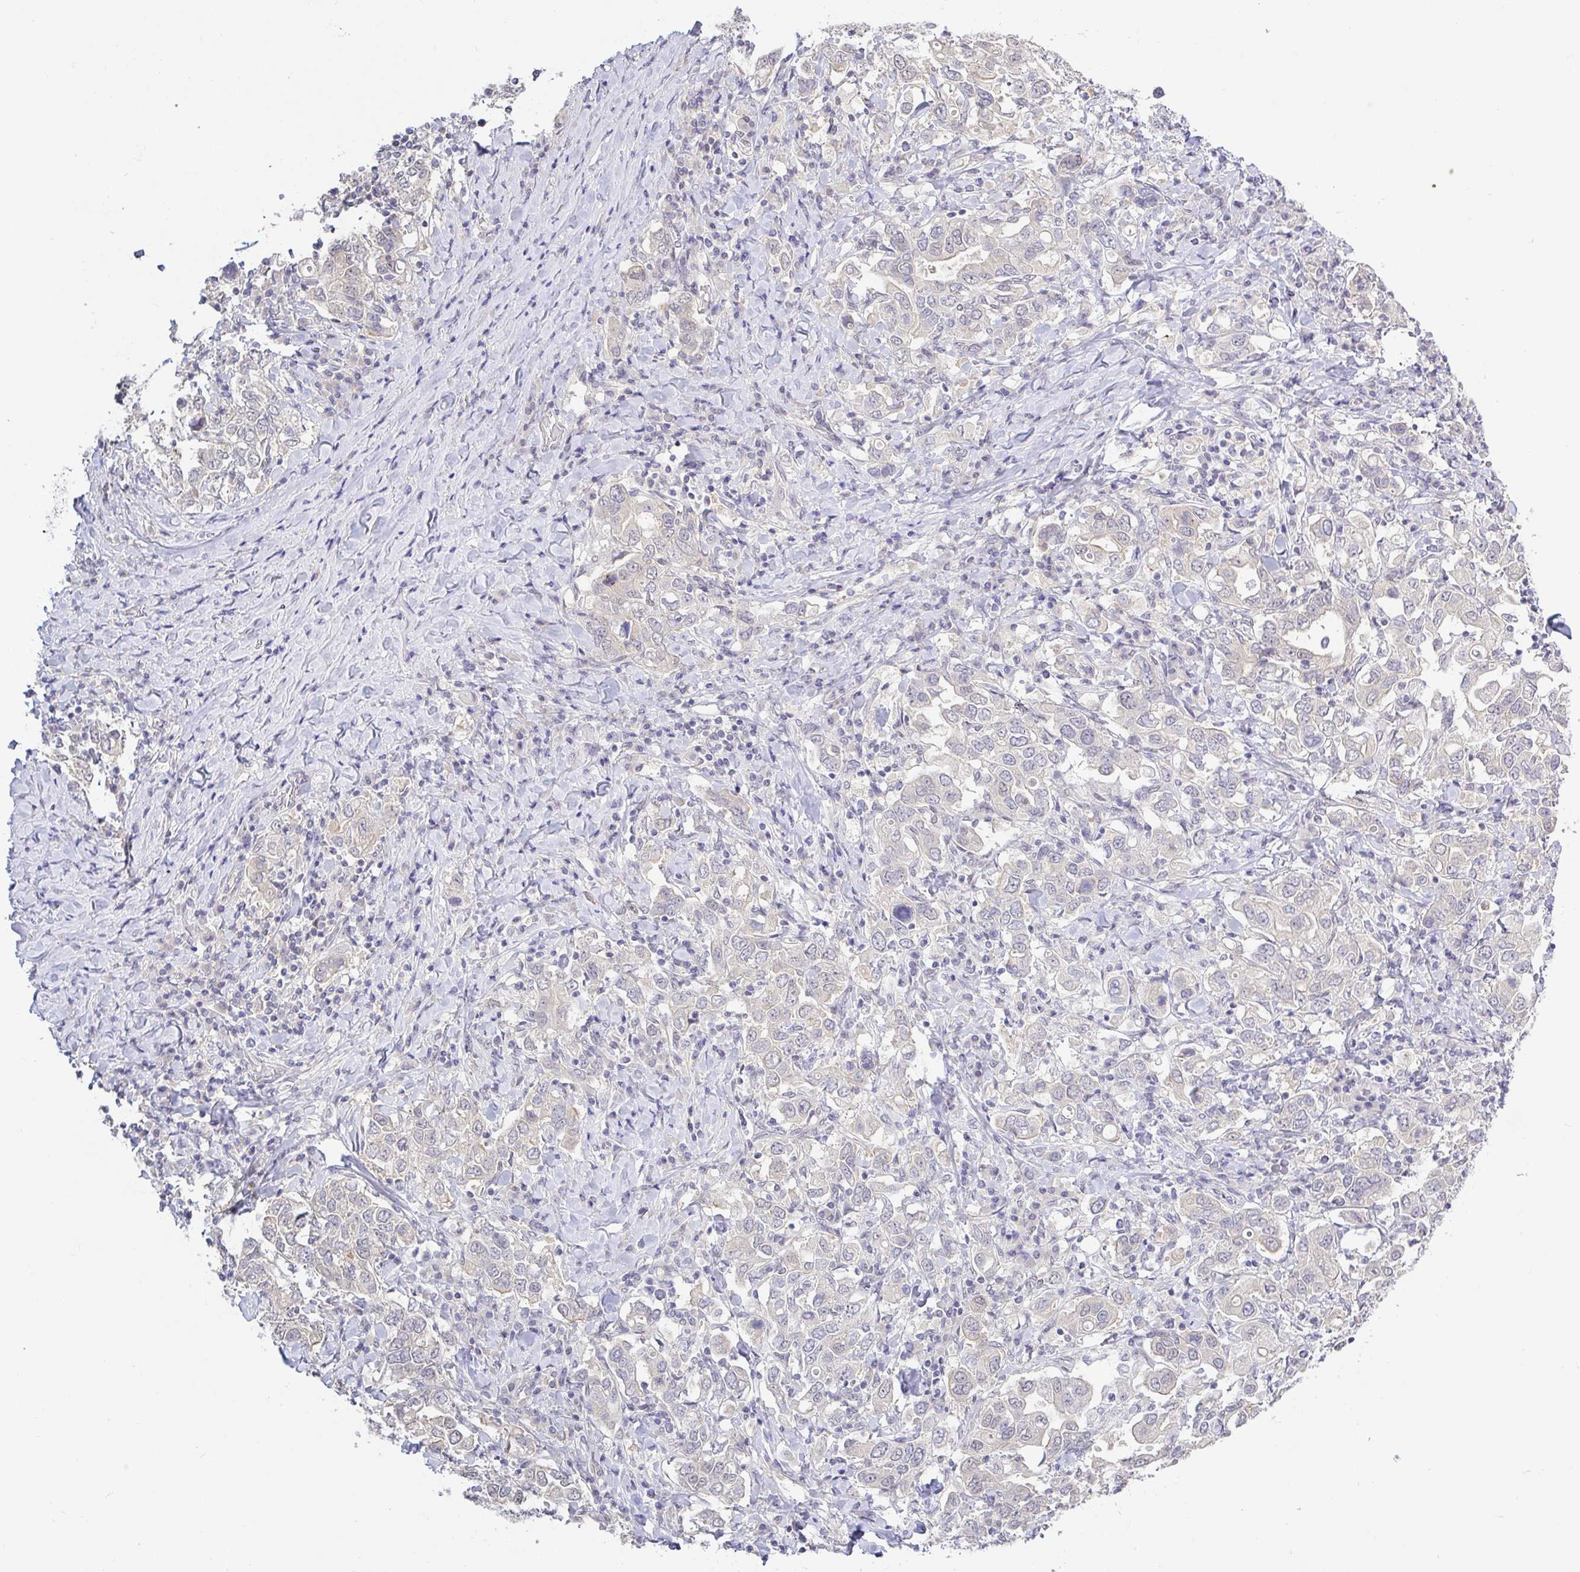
{"staining": {"intensity": "negative", "quantity": "none", "location": "none"}, "tissue": "stomach cancer", "cell_type": "Tumor cells", "image_type": "cancer", "snomed": [{"axis": "morphology", "description": "Adenocarcinoma, NOS"}, {"axis": "topography", "description": "Stomach, upper"}], "caption": "Immunohistochemistry micrograph of neoplastic tissue: stomach cancer (adenocarcinoma) stained with DAB (3,3'-diaminobenzidine) demonstrates no significant protein positivity in tumor cells.", "gene": "HYPK", "patient": {"sex": "male", "age": 62}}